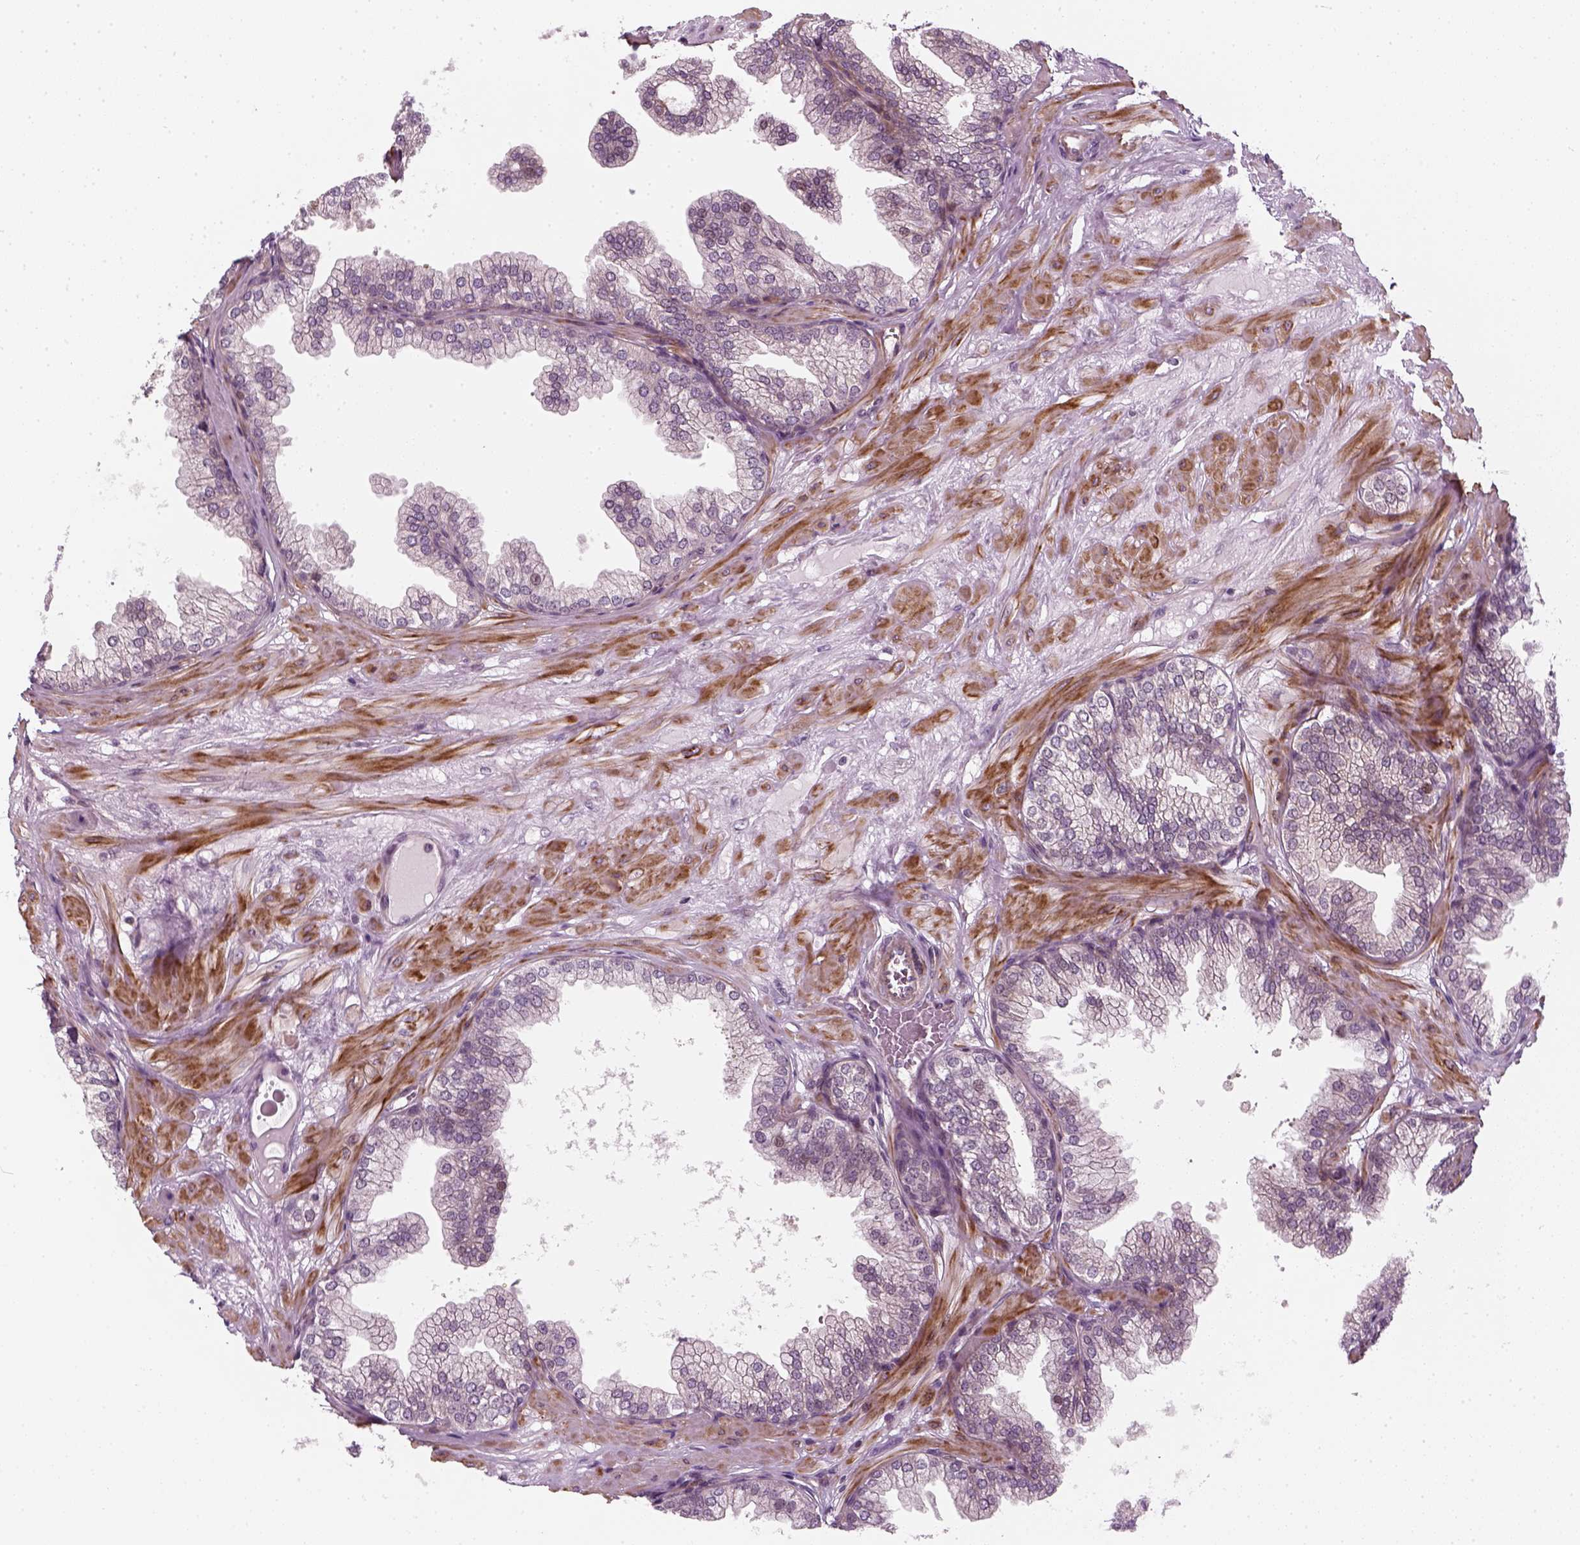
{"staining": {"intensity": "negative", "quantity": "none", "location": "none"}, "tissue": "prostate", "cell_type": "Glandular cells", "image_type": "normal", "snomed": [{"axis": "morphology", "description": "Normal tissue, NOS"}, {"axis": "topography", "description": "Prostate"}], "caption": "Immunohistochemistry (IHC) photomicrograph of benign prostate stained for a protein (brown), which displays no staining in glandular cells.", "gene": "DNASE1L1", "patient": {"sex": "male", "age": 37}}